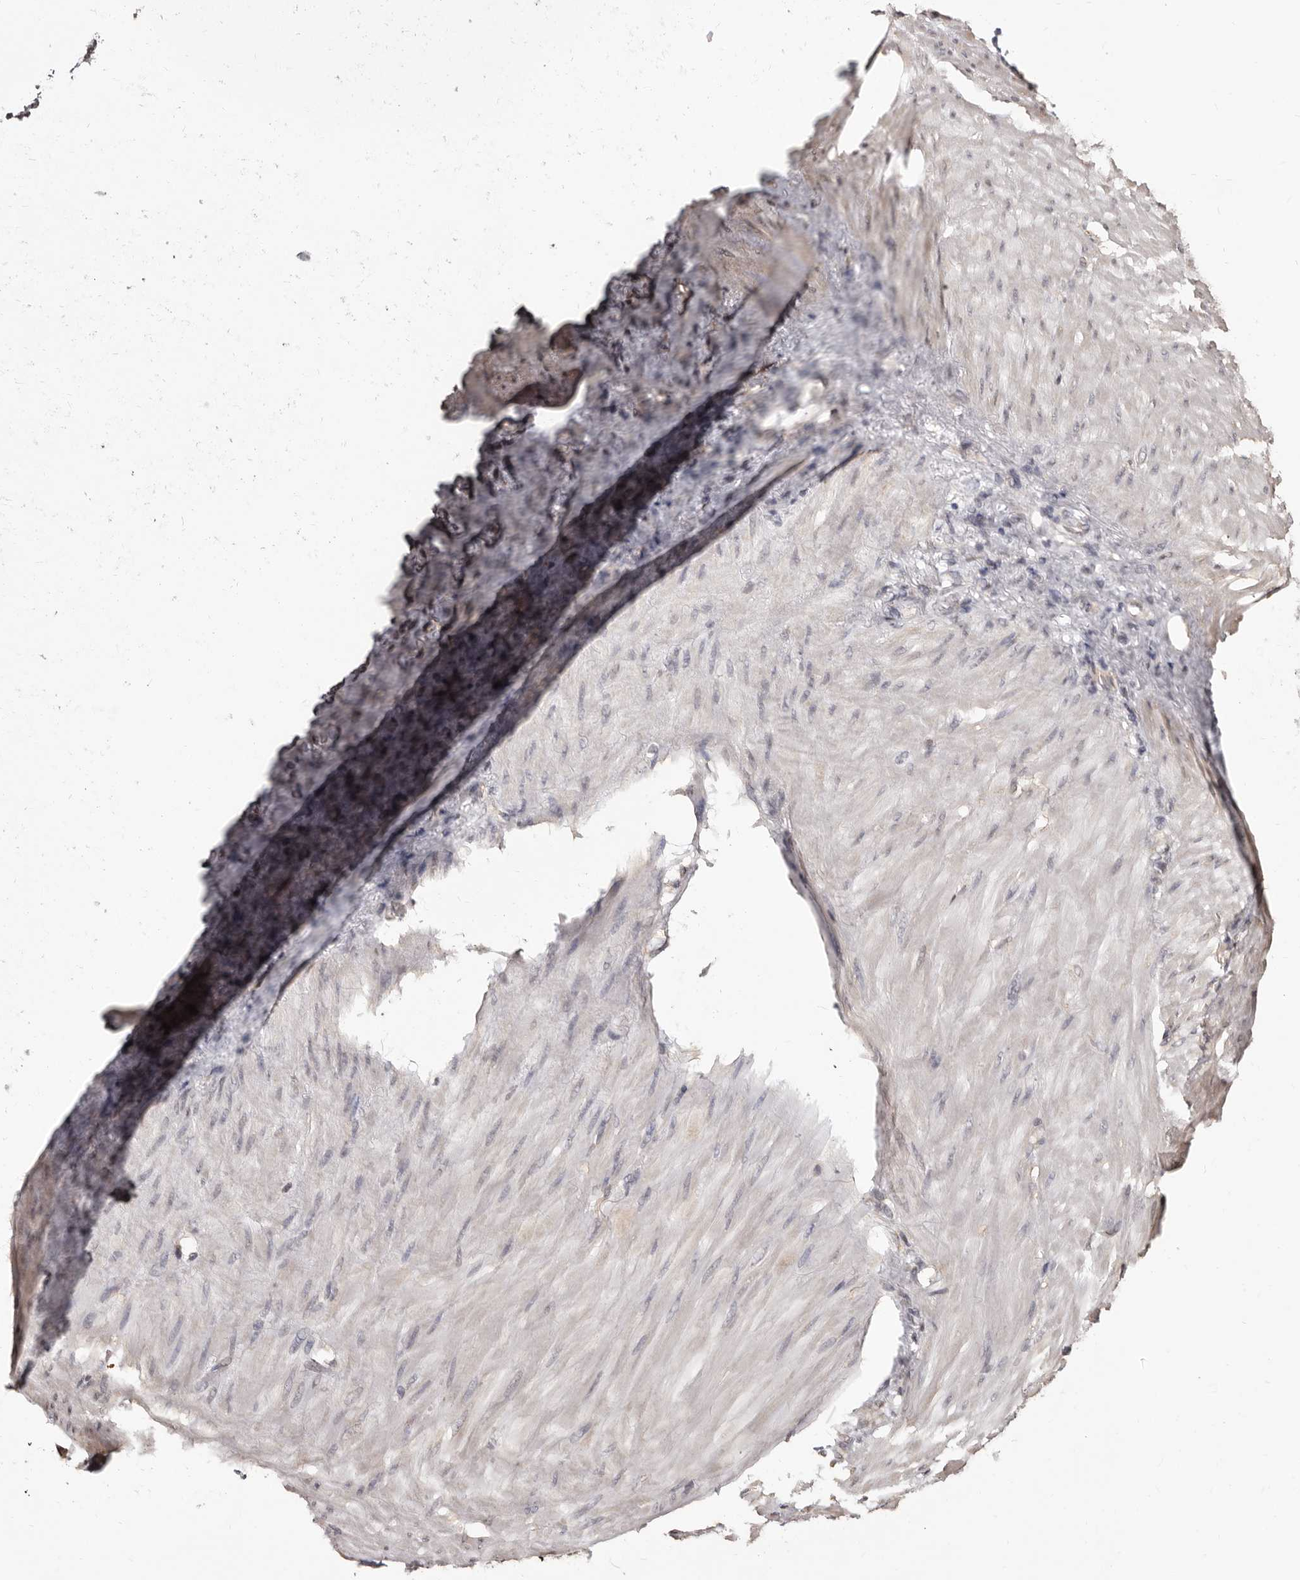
{"staining": {"intensity": "negative", "quantity": "none", "location": "none"}, "tissue": "stomach cancer", "cell_type": "Tumor cells", "image_type": "cancer", "snomed": [{"axis": "morphology", "description": "Normal tissue, NOS"}, {"axis": "morphology", "description": "Adenocarcinoma, NOS"}, {"axis": "topography", "description": "Stomach"}], "caption": "An immunohistochemistry image of adenocarcinoma (stomach) is shown. There is no staining in tumor cells of adenocarcinoma (stomach).", "gene": "KHDRBS2", "patient": {"sex": "male", "age": 82}}